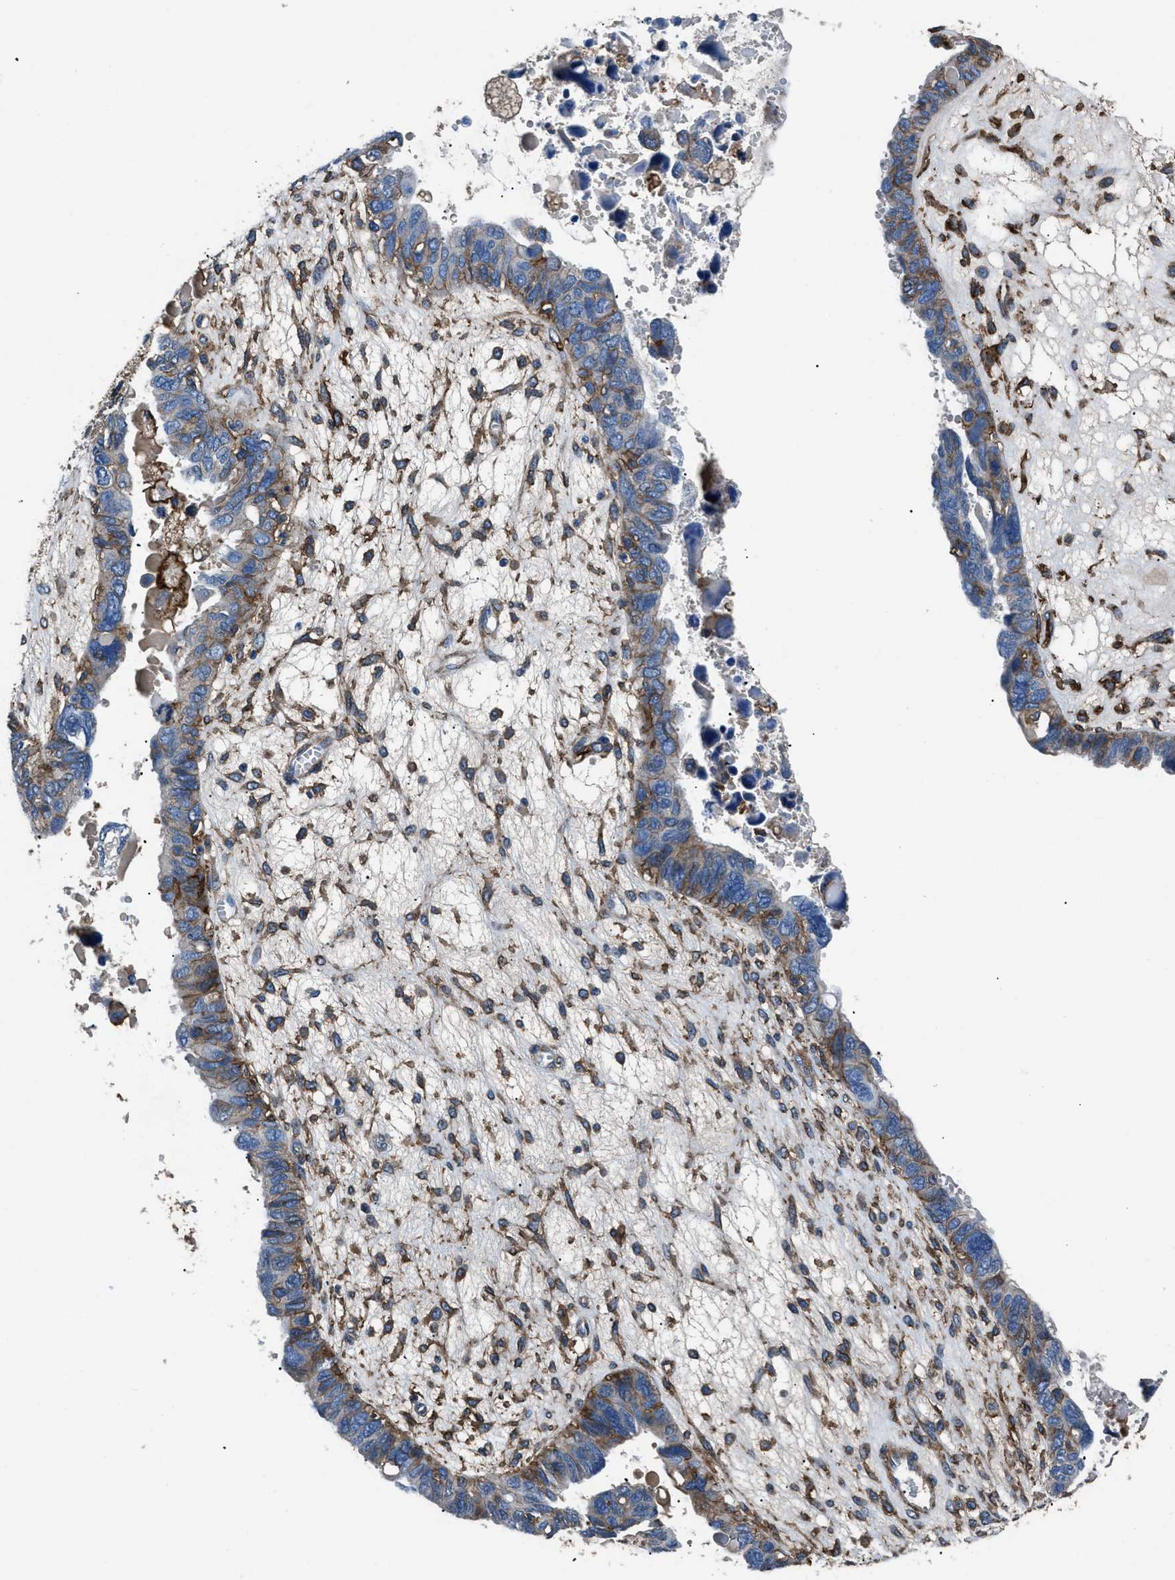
{"staining": {"intensity": "moderate", "quantity": "<25%", "location": "cytoplasmic/membranous"}, "tissue": "ovarian cancer", "cell_type": "Tumor cells", "image_type": "cancer", "snomed": [{"axis": "morphology", "description": "Cystadenocarcinoma, serous, NOS"}, {"axis": "topography", "description": "Ovary"}], "caption": "DAB (3,3'-diaminobenzidine) immunohistochemical staining of ovarian serous cystadenocarcinoma shows moderate cytoplasmic/membranous protein expression in approximately <25% of tumor cells. The staining is performed using DAB brown chromogen to label protein expression. The nuclei are counter-stained blue using hematoxylin.", "gene": "CD276", "patient": {"sex": "female", "age": 79}}